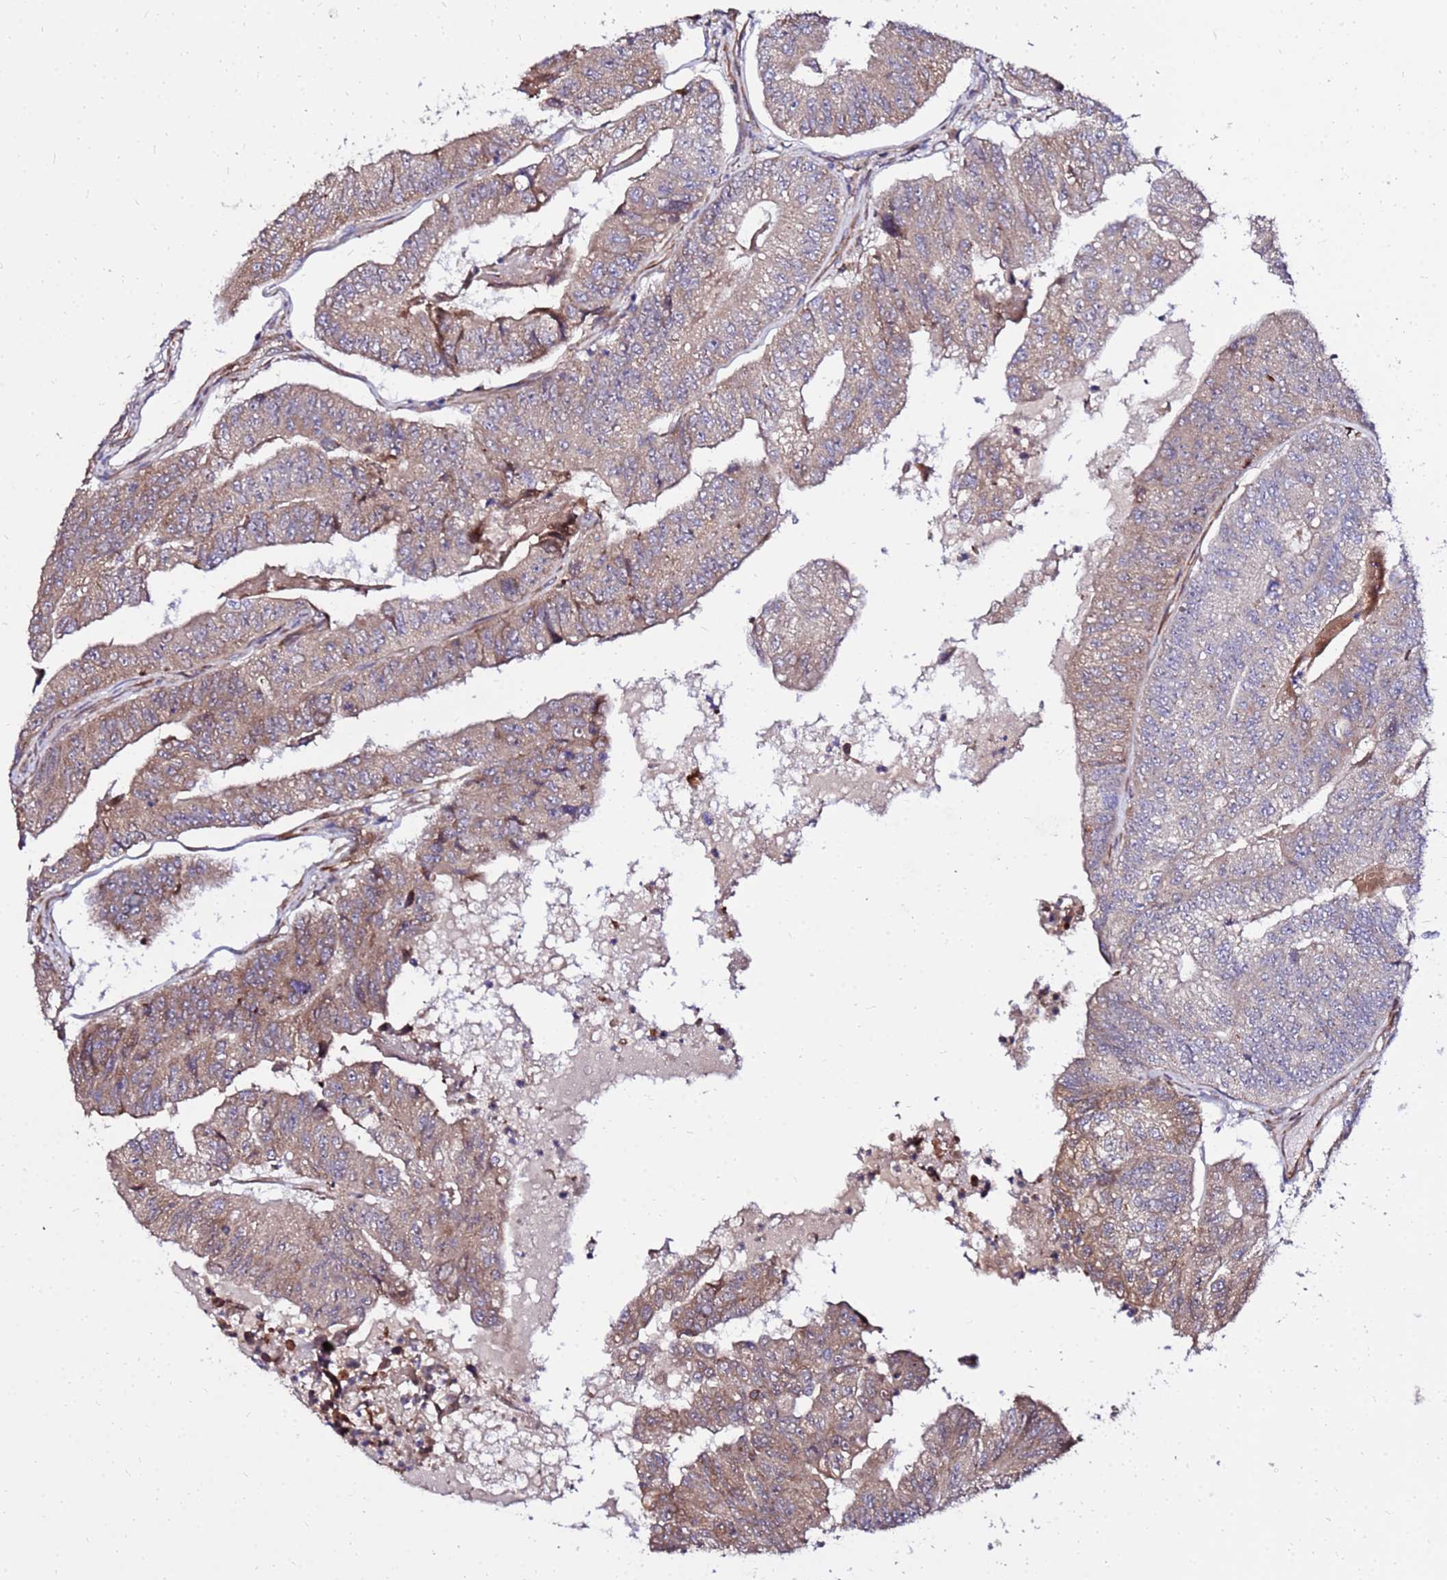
{"staining": {"intensity": "moderate", "quantity": ">75%", "location": "cytoplasmic/membranous"}, "tissue": "colorectal cancer", "cell_type": "Tumor cells", "image_type": "cancer", "snomed": [{"axis": "morphology", "description": "Adenocarcinoma, NOS"}, {"axis": "topography", "description": "Colon"}], "caption": "Colorectal adenocarcinoma tissue exhibits moderate cytoplasmic/membranous positivity in approximately >75% of tumor cells", "gene": "WWC2", "patient": {"sex": "female", "age": 67}}